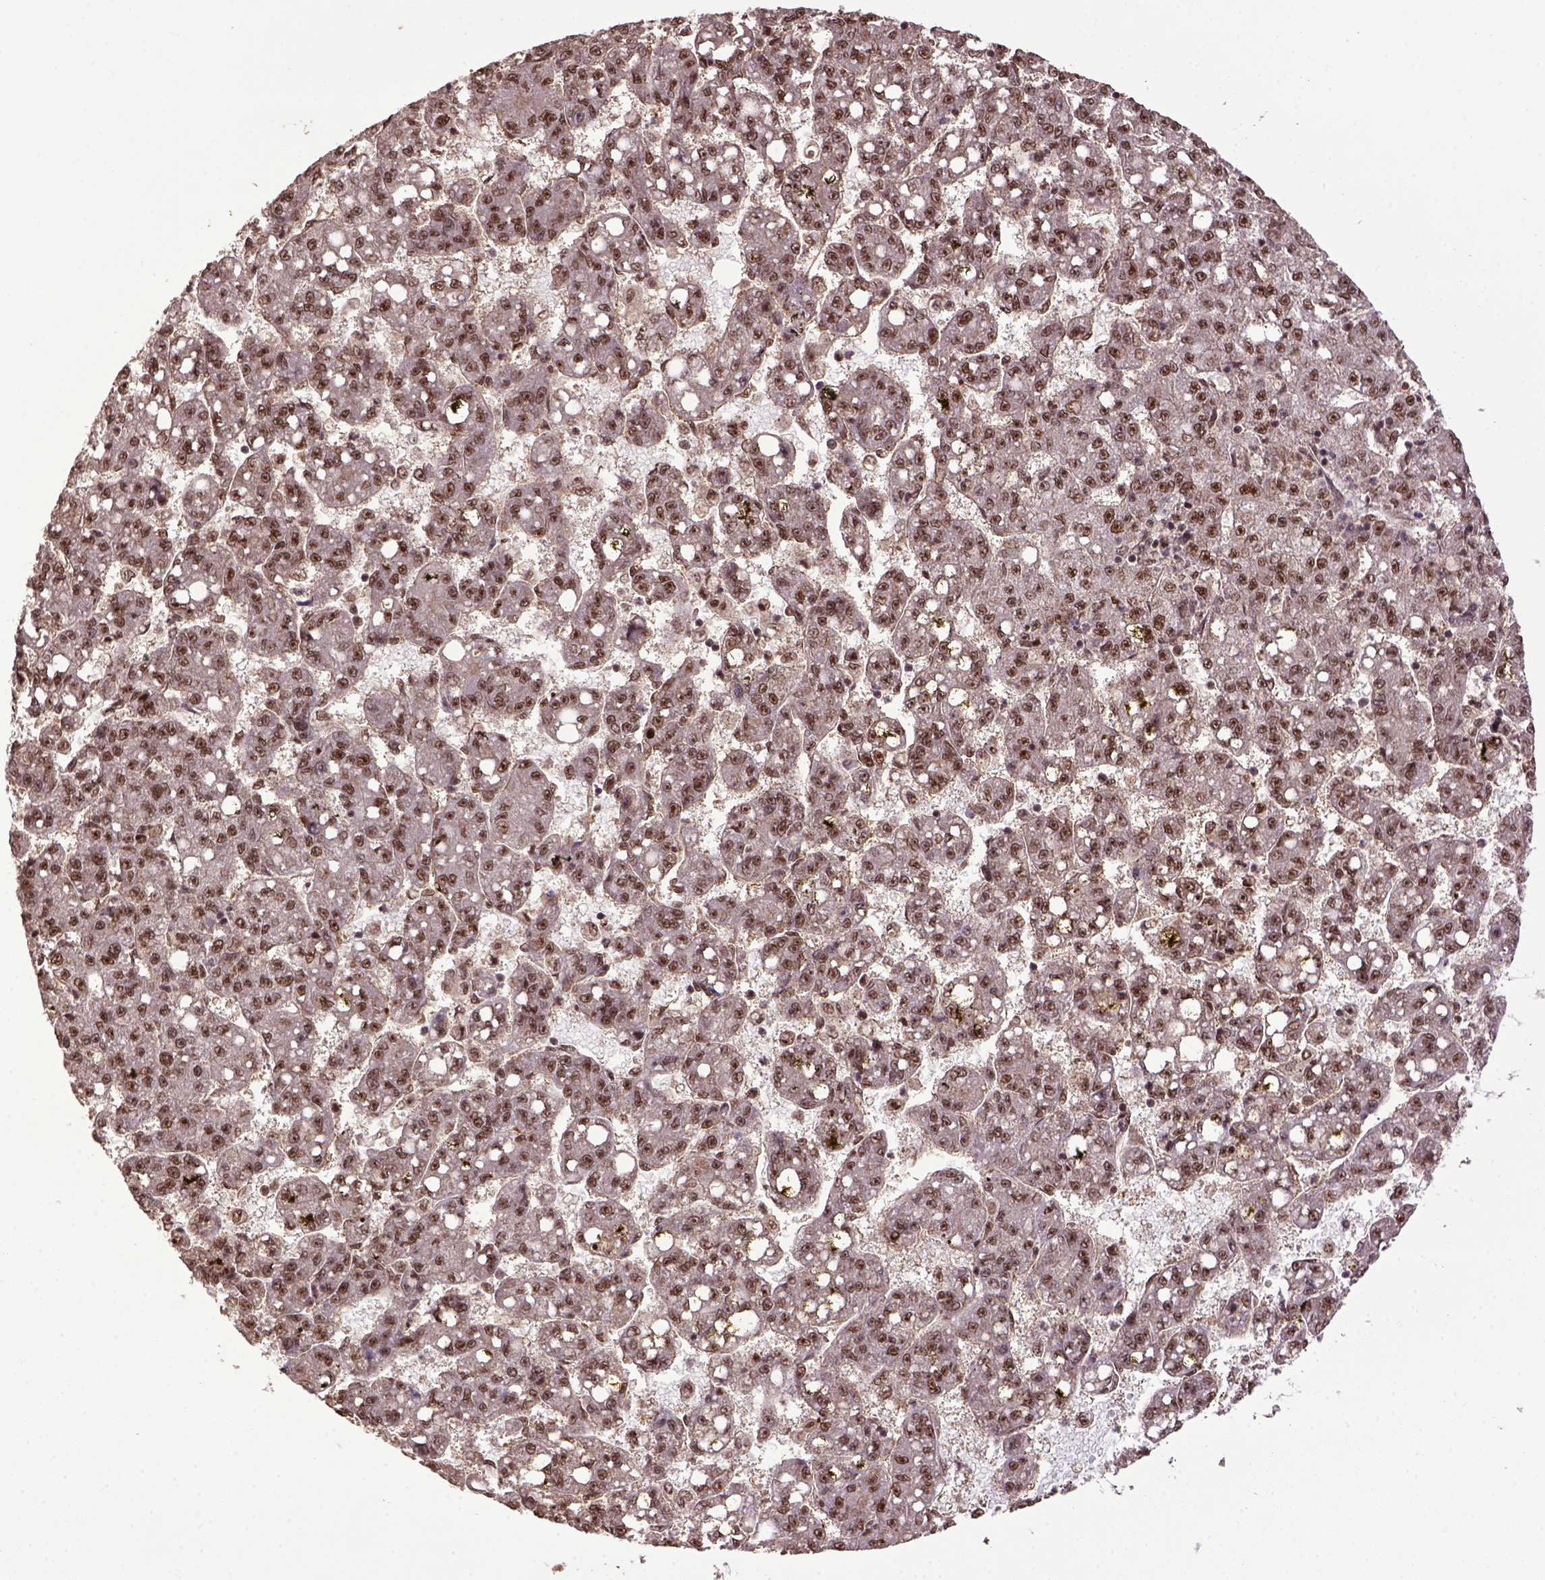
{"staining": {"intensity": "moderate", "quantity": ">75%", "location": "nuclear"}, "tissue": "liver cancer", "cell_type": "Tumor cells", "image_type": "cancer", "snomed": [{"axis": "morphology", "description": "Carcinoma, Hepatocellular, NOS"}, {"axis": "topography", "description": "Liver"}], "caption": "Immunohistochemical staining of human liver cancer (hepatocellular carcinoma) demonstrates medium levels of moderate nuclear expression in approximately >75% of tumor cells.", "gene": "PPIG", "patient": {"sex": "female", "age": 65}}